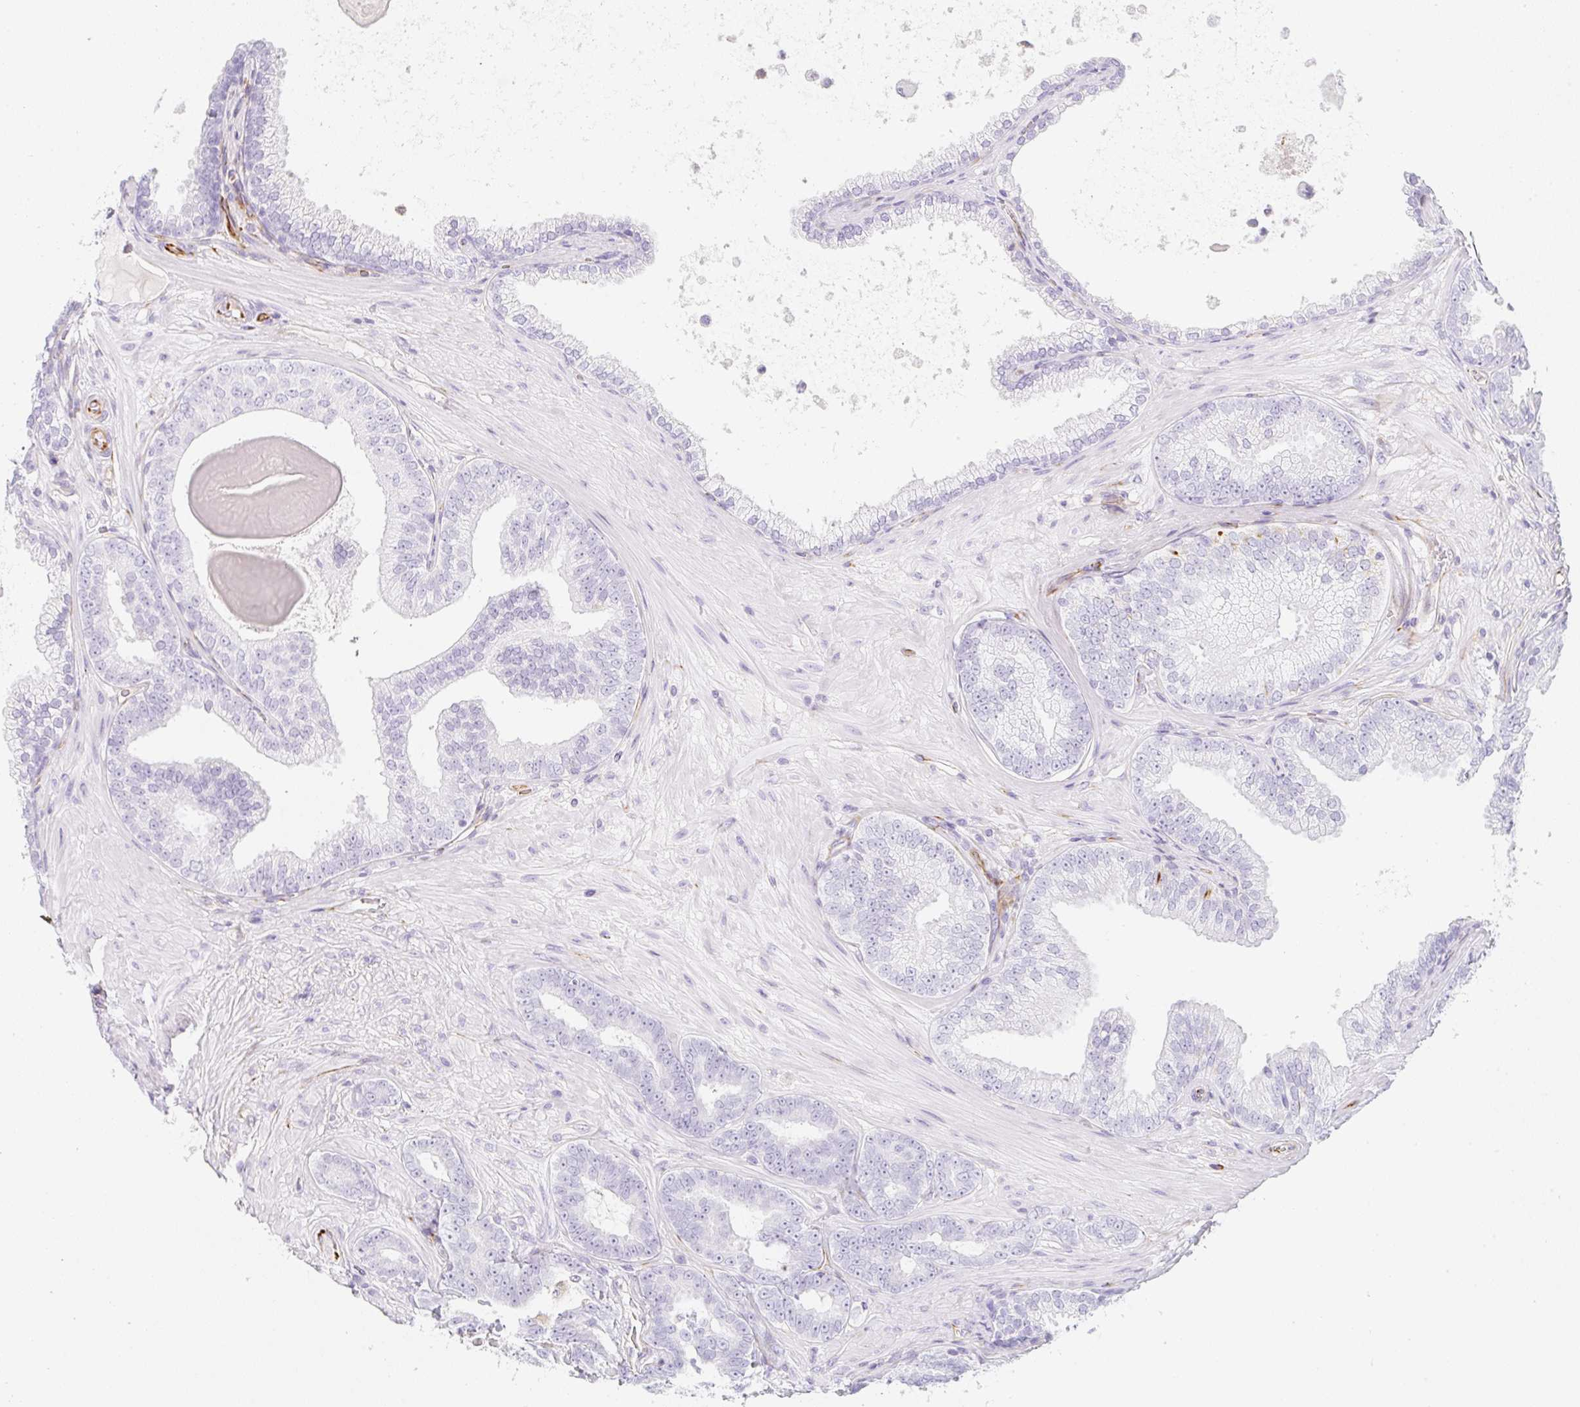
{"staining": {"intensity": "negative", "quantity": "none", "location": "none"}, "tissue": "prostate cancer", "cell_type": "Tumor cells", "image_type": "cancer", "snomed": [{"axis": "morphology", "description": "Adenocarcinoma, Low grade"}, {"axis": "topography", "description": "Prostate"}], "caption": "This is an IHC histopathology image of low-grade adenocarcinoma (prostate). There is no expression in tumor cells.", "gene": "ZNF689", "patient": {"sex": "male", "age": 61}}